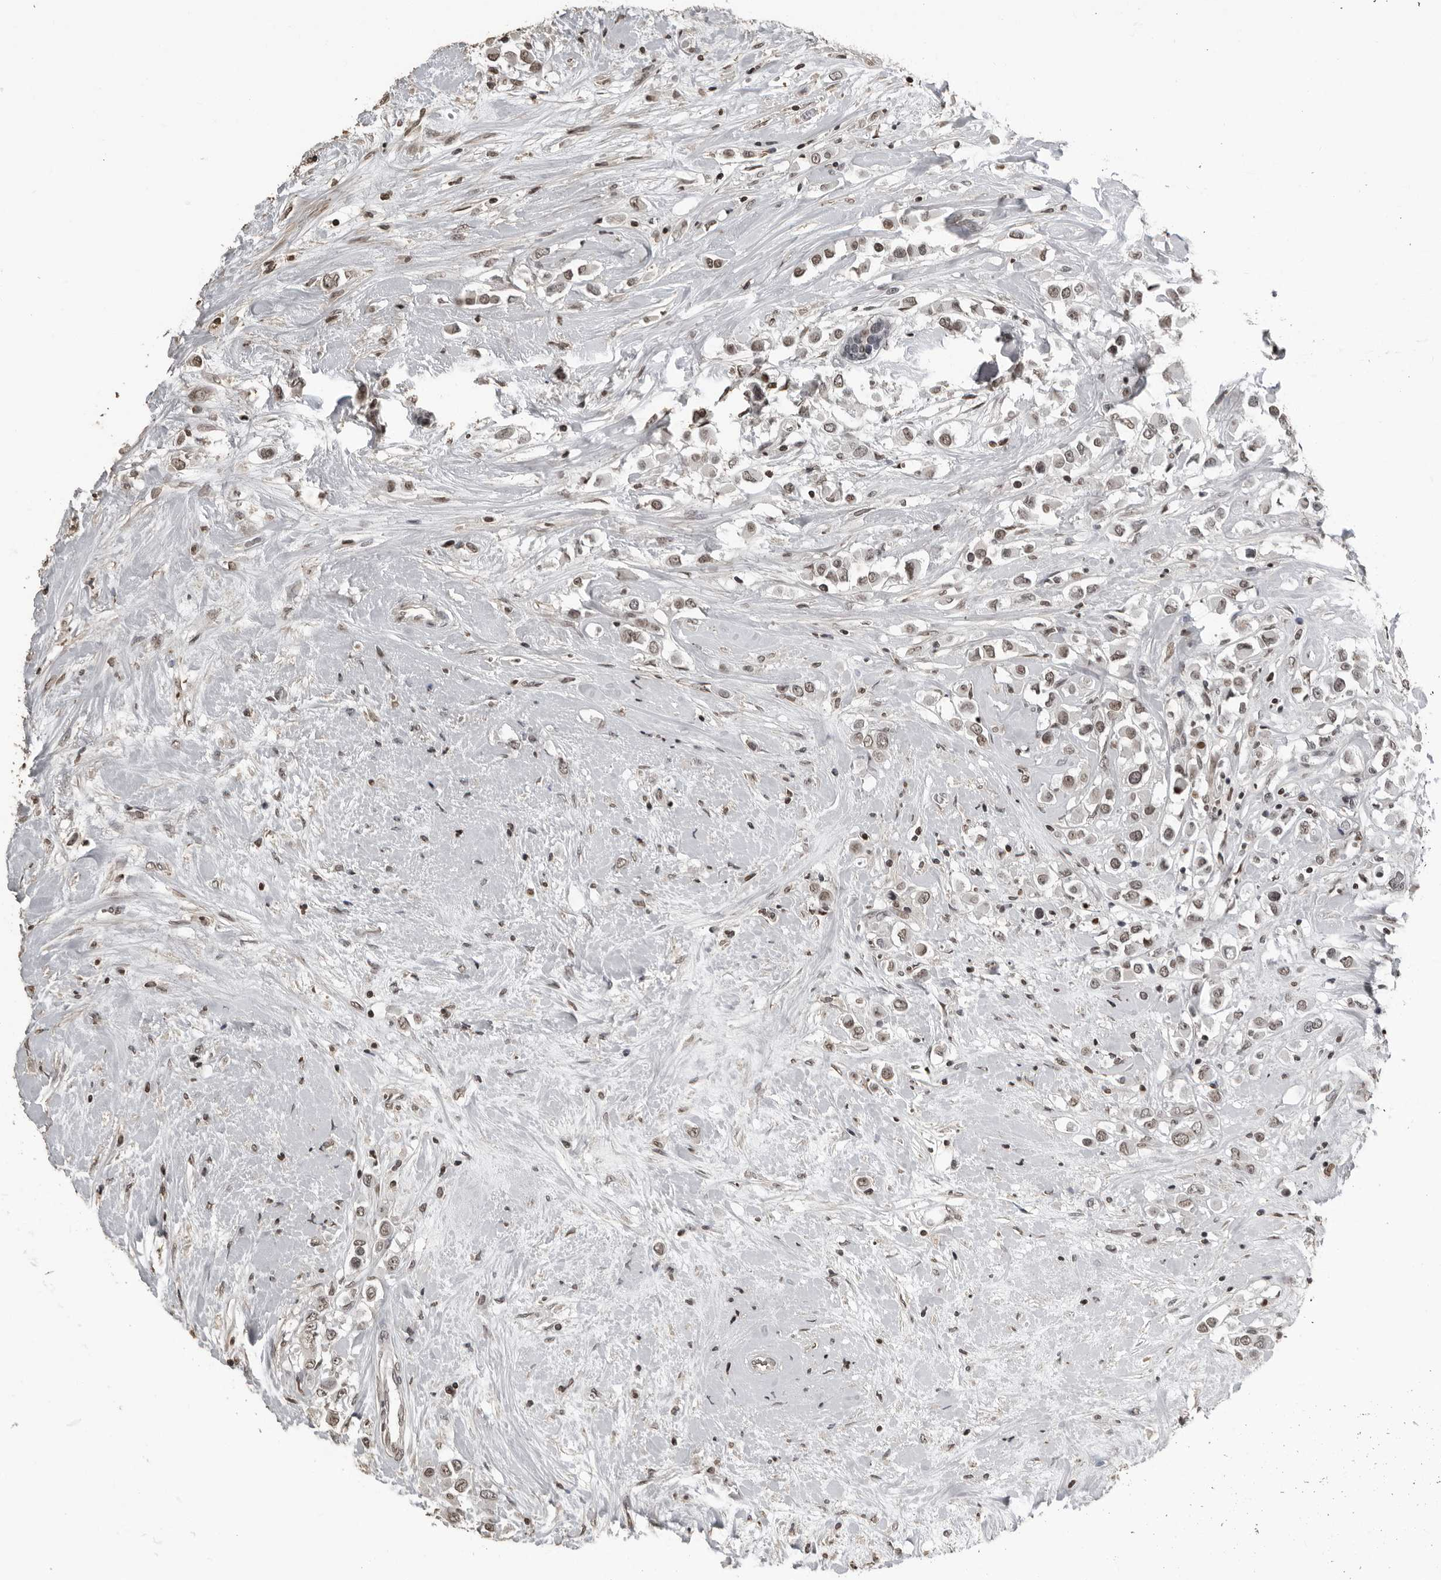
{"staining": {"intensity": "weak", "quantity": "25%-75%", "location": "nuclear"}, "tissue": "breast cancer", "cell_type": "Tumor cells", "image_type": "cancer", "snomed": [{"axis": "morphology", "description": "Duct carcinoma"}, {"axis": "topography", "description": "Breast"}], "caption": "This micrograph displays IHC staining of human breast infiltrating ductal carcinoma, with low weak nuclear staining in approximately 25%-75% of tumor cells.", "gene": "ORC1", "patient": {"sex": "female", "age": 61}}